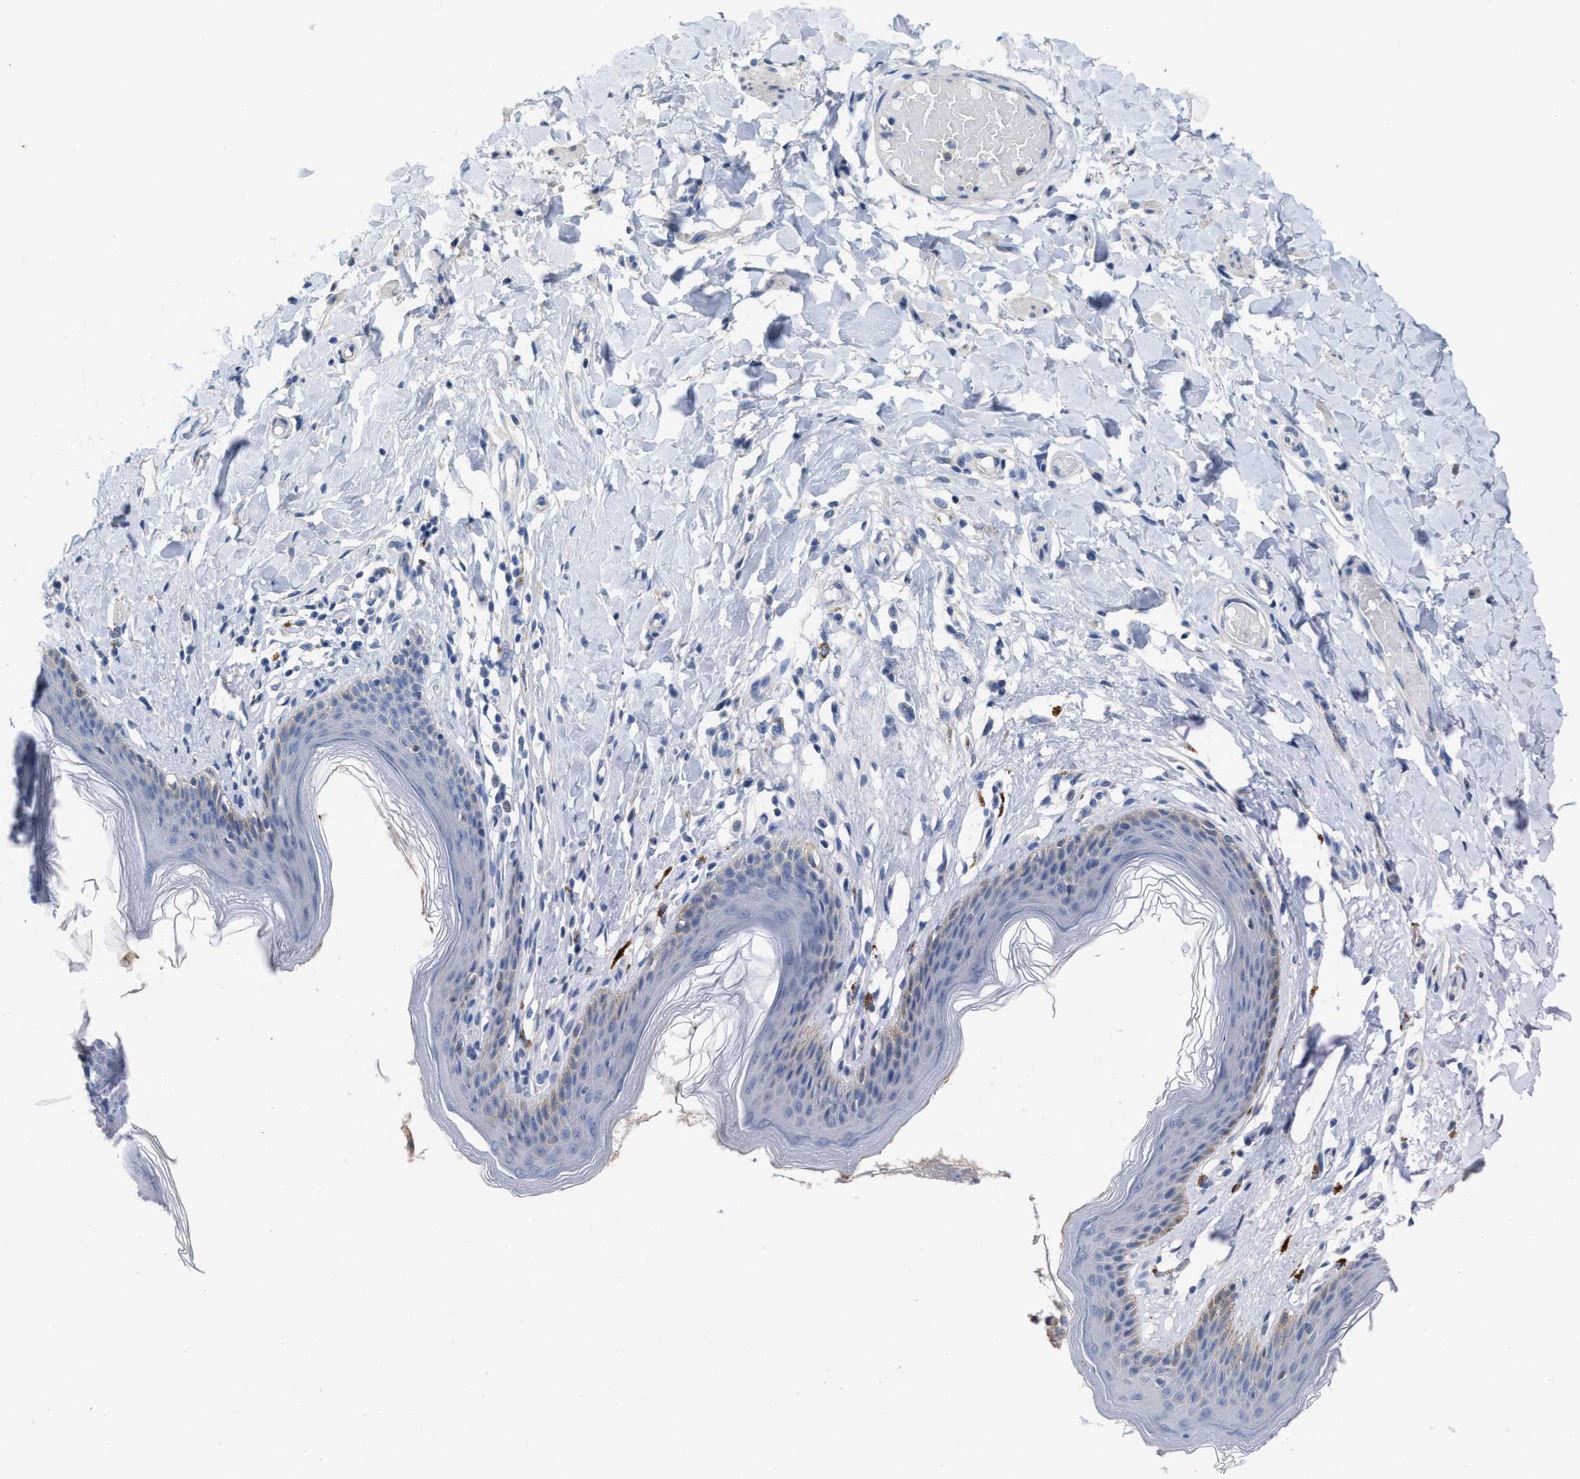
{"staining": {"intensity": "negative", "quantity": "none", "location": "none"}, "tissue": "skin", "cell_type": "Epidermal cells", "image_type": "normal", "snomed": [{"axis": "morphology", "description": "Normal tissue, NOS"}, {"axis": "topography", "description": "Vulva"}], "caption": "Micrograph shows no significant protein positivity in epidermal cells of benign skin. Nuclei are stained in blue.", "gene": "CPA2", "patient": {"sex": "female", "age": 66}}